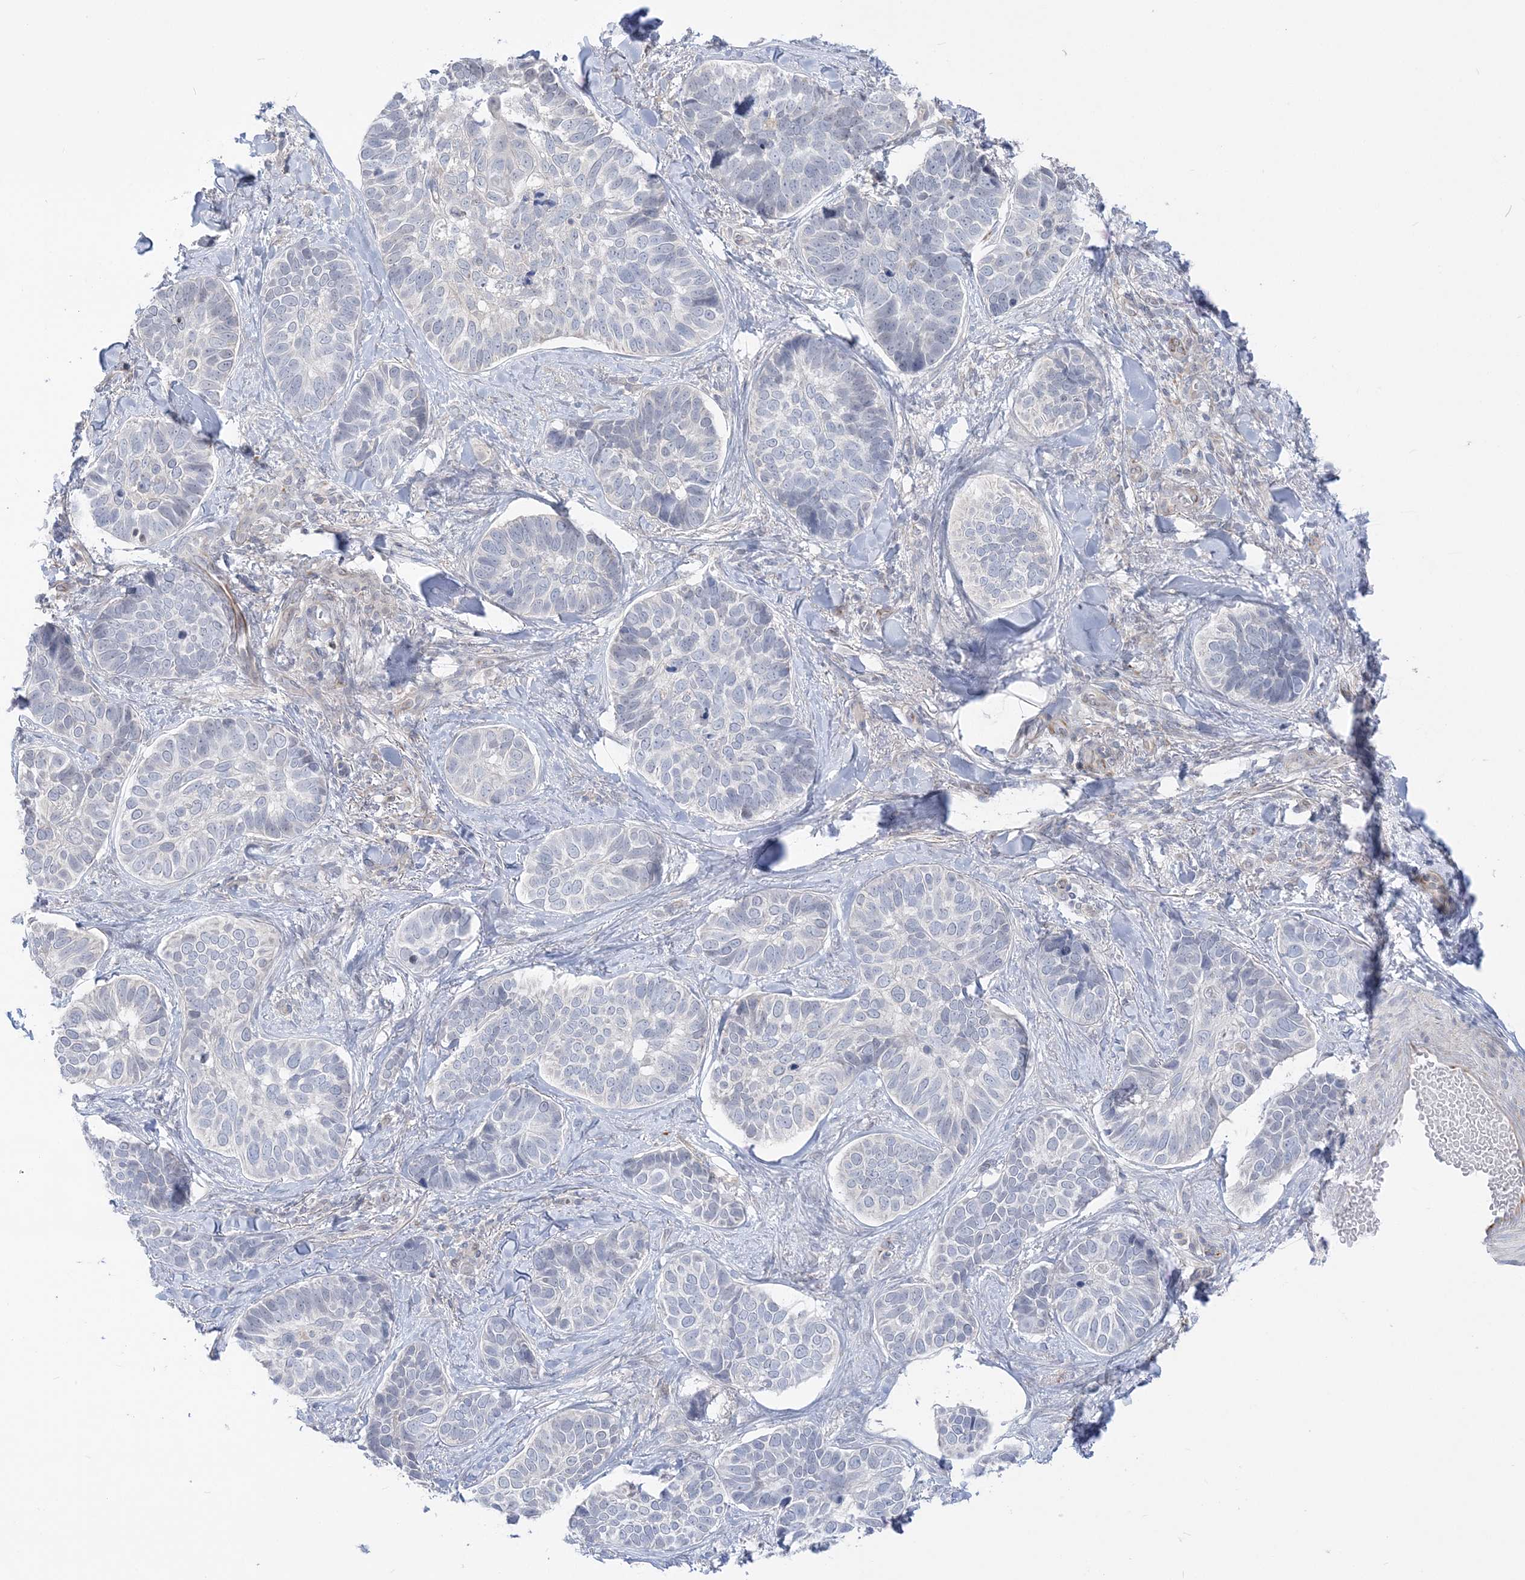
{"staining": {"intensity": "negative", "quantity": "none", "location": "none"}, "tissue": "skin cancer", "cell_type": "Tumor cells", "image_type": "cancer", "snomed": [{"axis": "morphology", "description": "Basal cell carcinoma"}, {"axis": "topography", "description": "Skin"}], "caption": "Tumor cells are negative for protein expression in human skin basal cell carcinoma.", "gene": "THADA", "patient": {"sex": "male", "age": 62}}